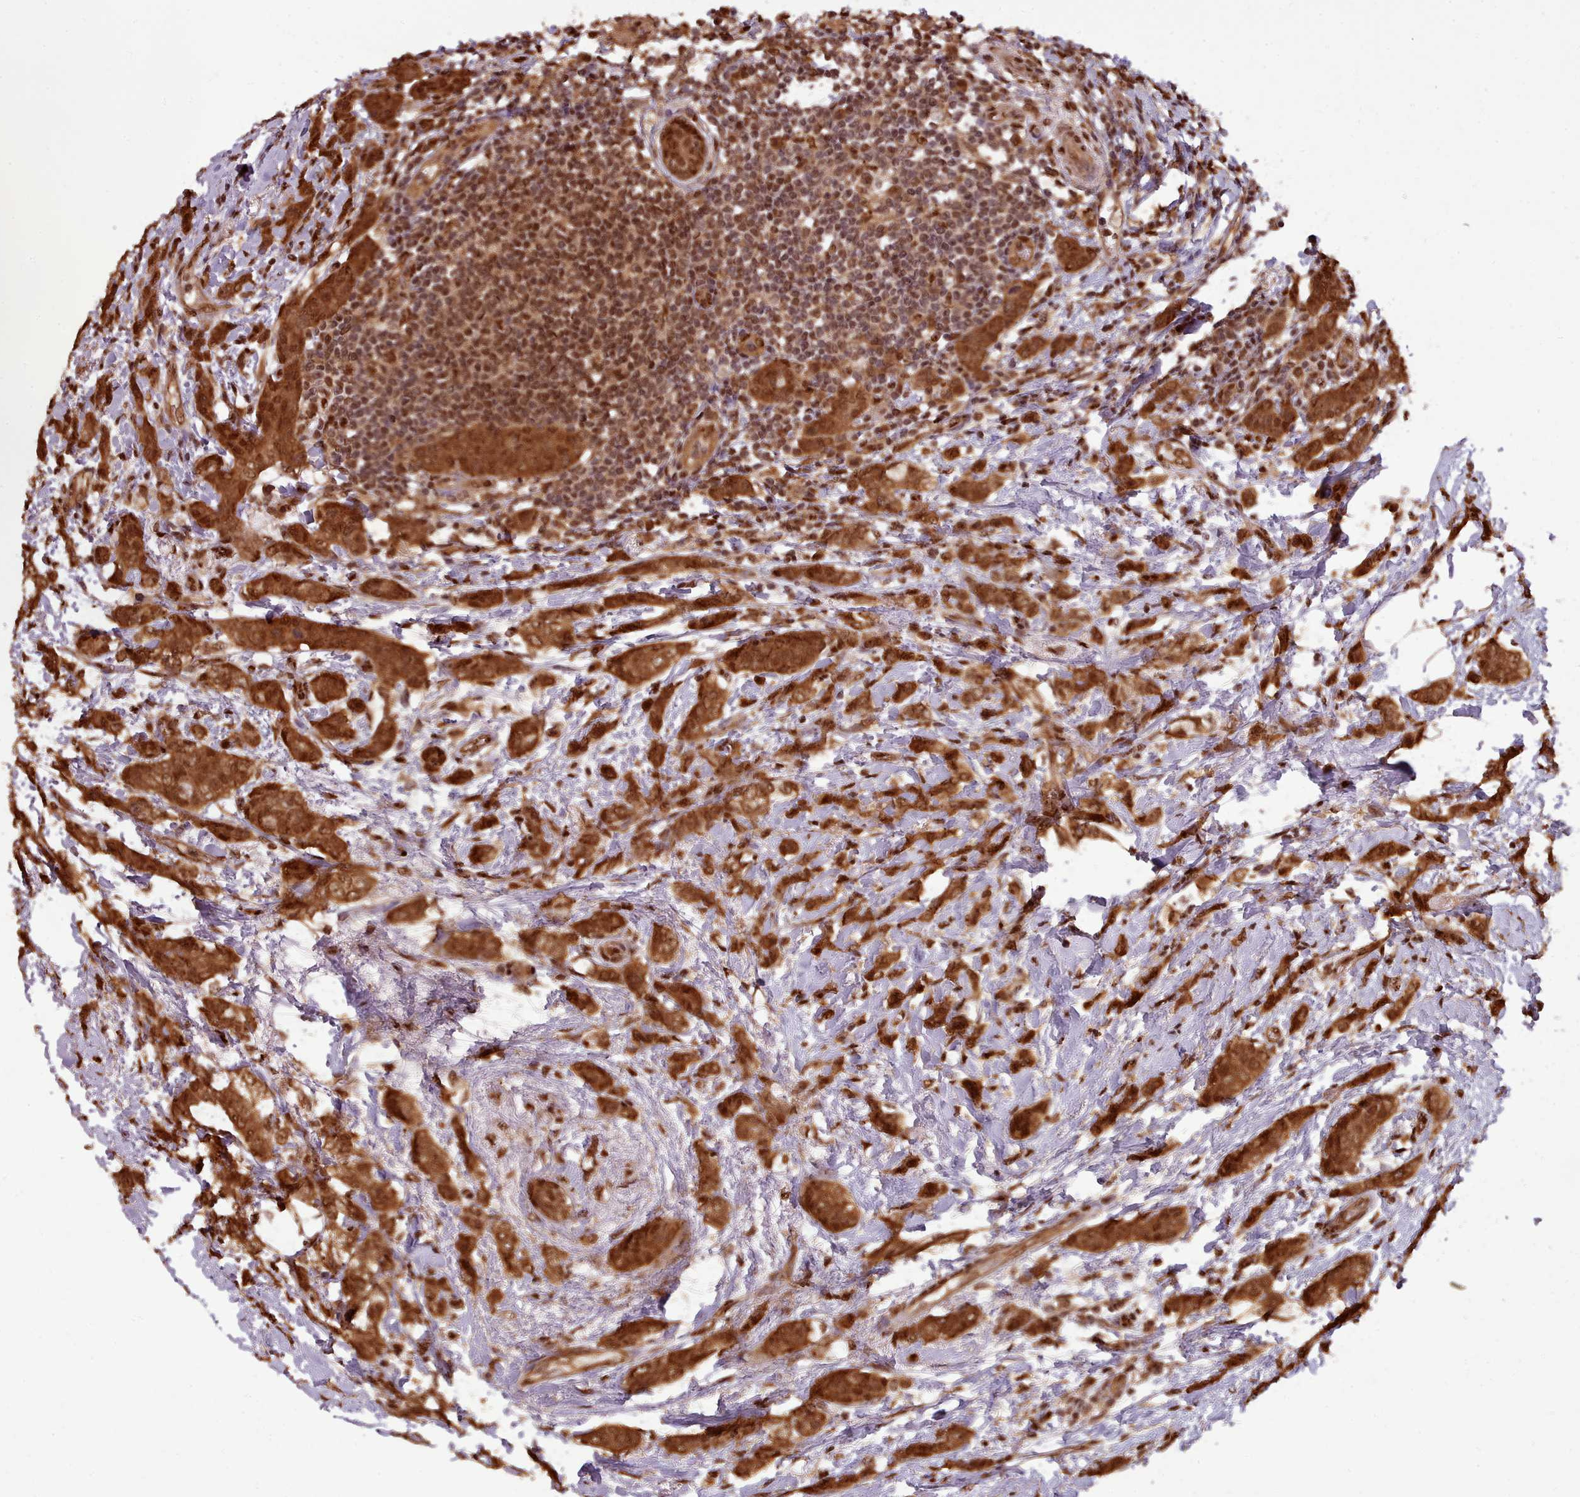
{"staining": {"intensity": "strong", "quantity": ">75%", "location": "cytoplasmic/membranous,nuclear"}, "tissue": "breast cancer", "cell_type": "Tumor cells", "image_type": "cancer", "snomed": [{"axis": "morphology", "description": "Duct carcinoma"}, {"axis": "topography", "description": "Breast"}], "caption": "Immunohistochemical staining of breast cancer demonstrates high levels of strong cytoplasmic/membranous and nuclear expression in about >75% of tumor cells.", "gene": "RPS27A", "patient": {"sex": "female", "age": 72}}